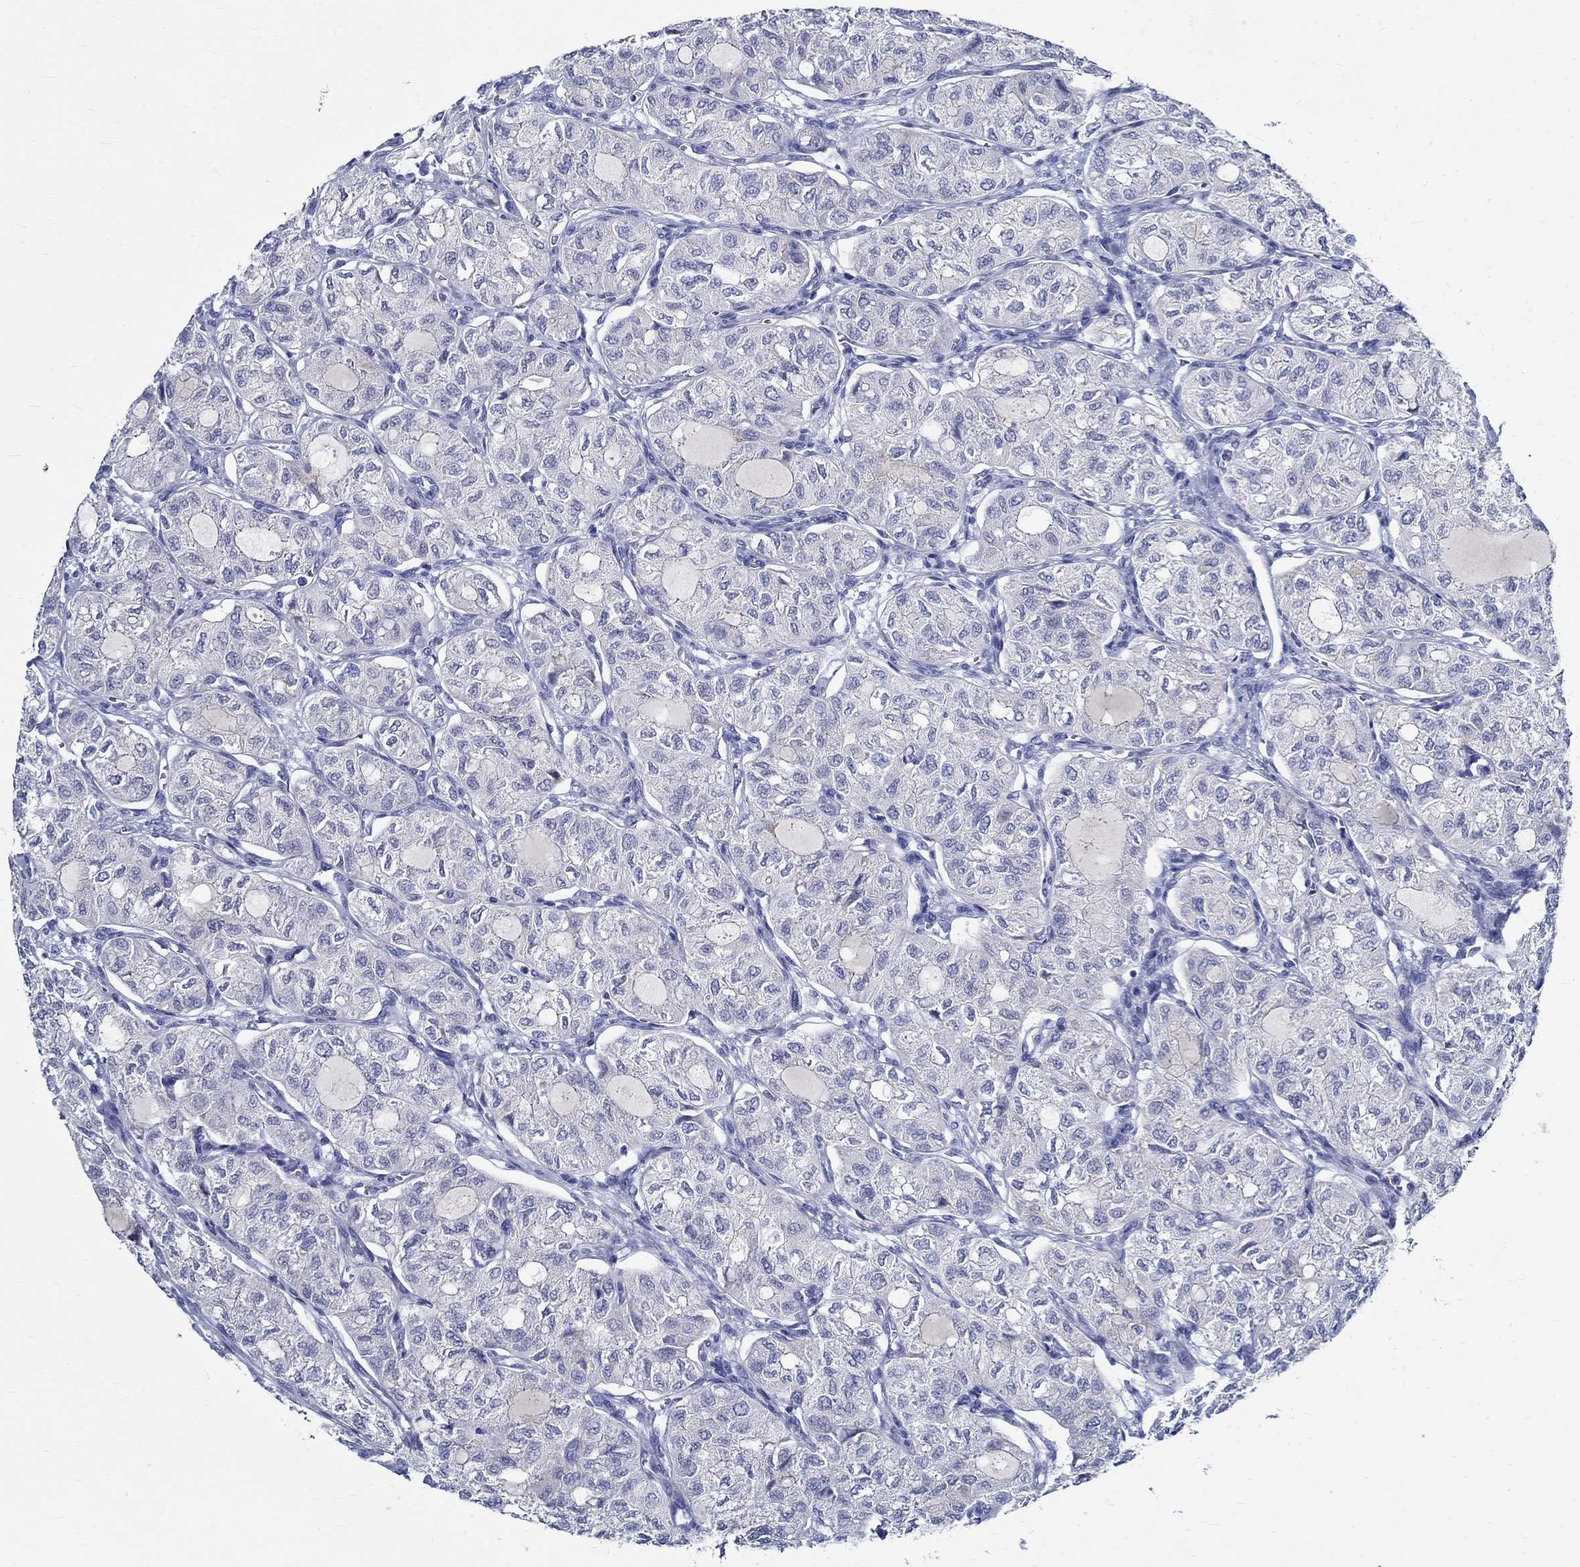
{"staining": {"intensity": "negative", "quantity": "none", "location": "none"}, "tissue": "thyroid cancer", "cell_type": "Tumor cells", "image_type": "cancer", "snomed": [{"axis": "morphology", "description": "Follicular adenoma carcinoma, NOS"}, {"axis": "topography", "description": "Thyroid gland"}], "caption": "DAB (3,3'-diaminobenzidine) immunohistochemical staining of human follicular adenoma carcinoma (thyroid) reveals no significant positivity in tumor cells.", "gene": "BSPRY", "patient": {"sex": "male", "age": 75}}